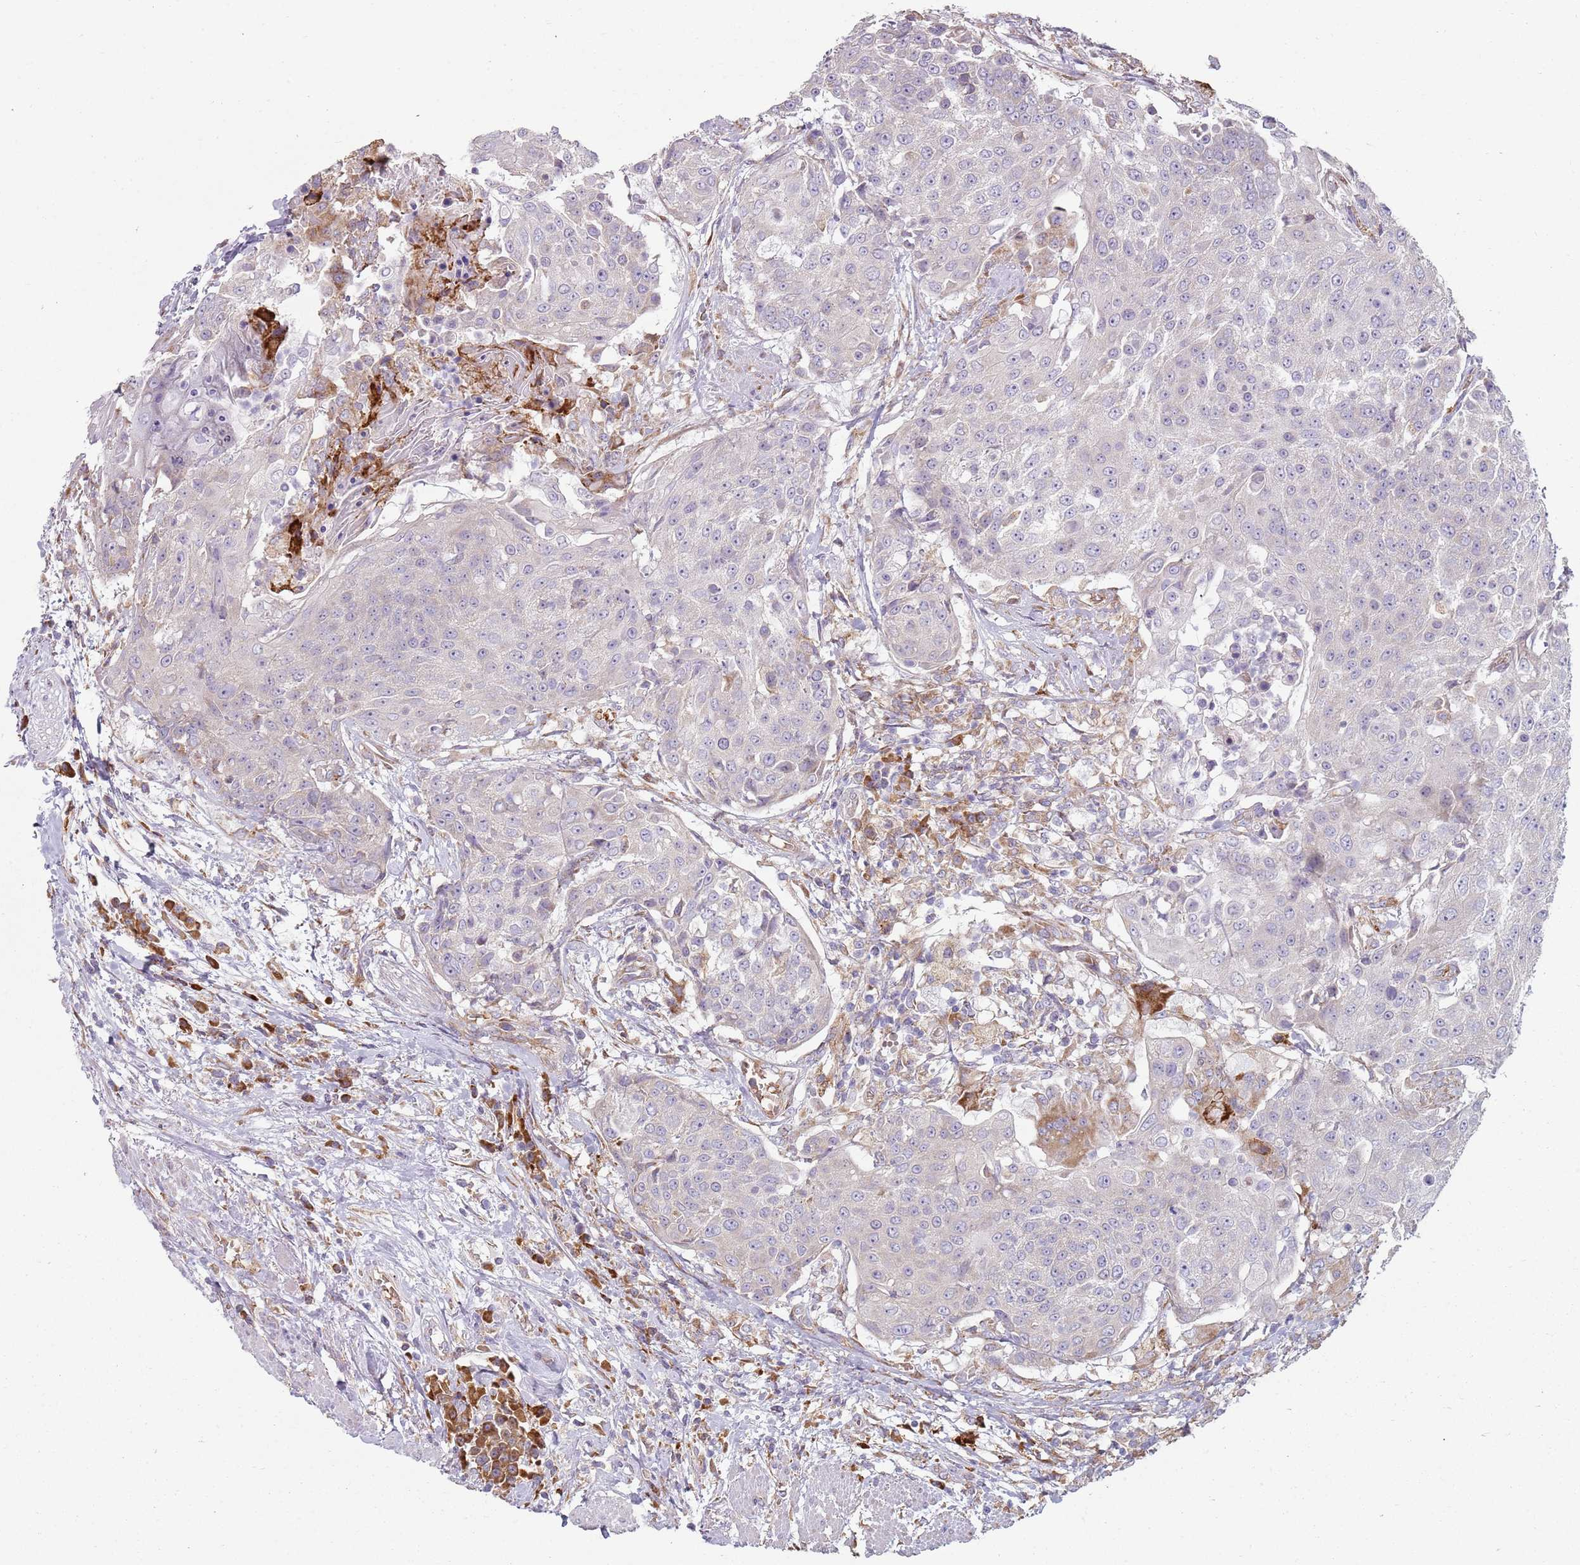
{"staining": {"intensity": "negative", "quantity": "none", "location": "none"}, "tissue": "urothelial cancer", "cell_type": "Tumor cells", "image_type": "cancer", "snomed": [{"axis": "morphology", "description": "Urothelial carcinoma, High grade"}, {"axis": "topography", "description": "Urinary bladder"}], "caption": "This is an immunohistochemistry histopathology image of human urothelial carcinoma (high-grade). There is no positivity in tumor cells.", "gene": "SPATA2", "patient": {"sex": "female", "age": 63}}